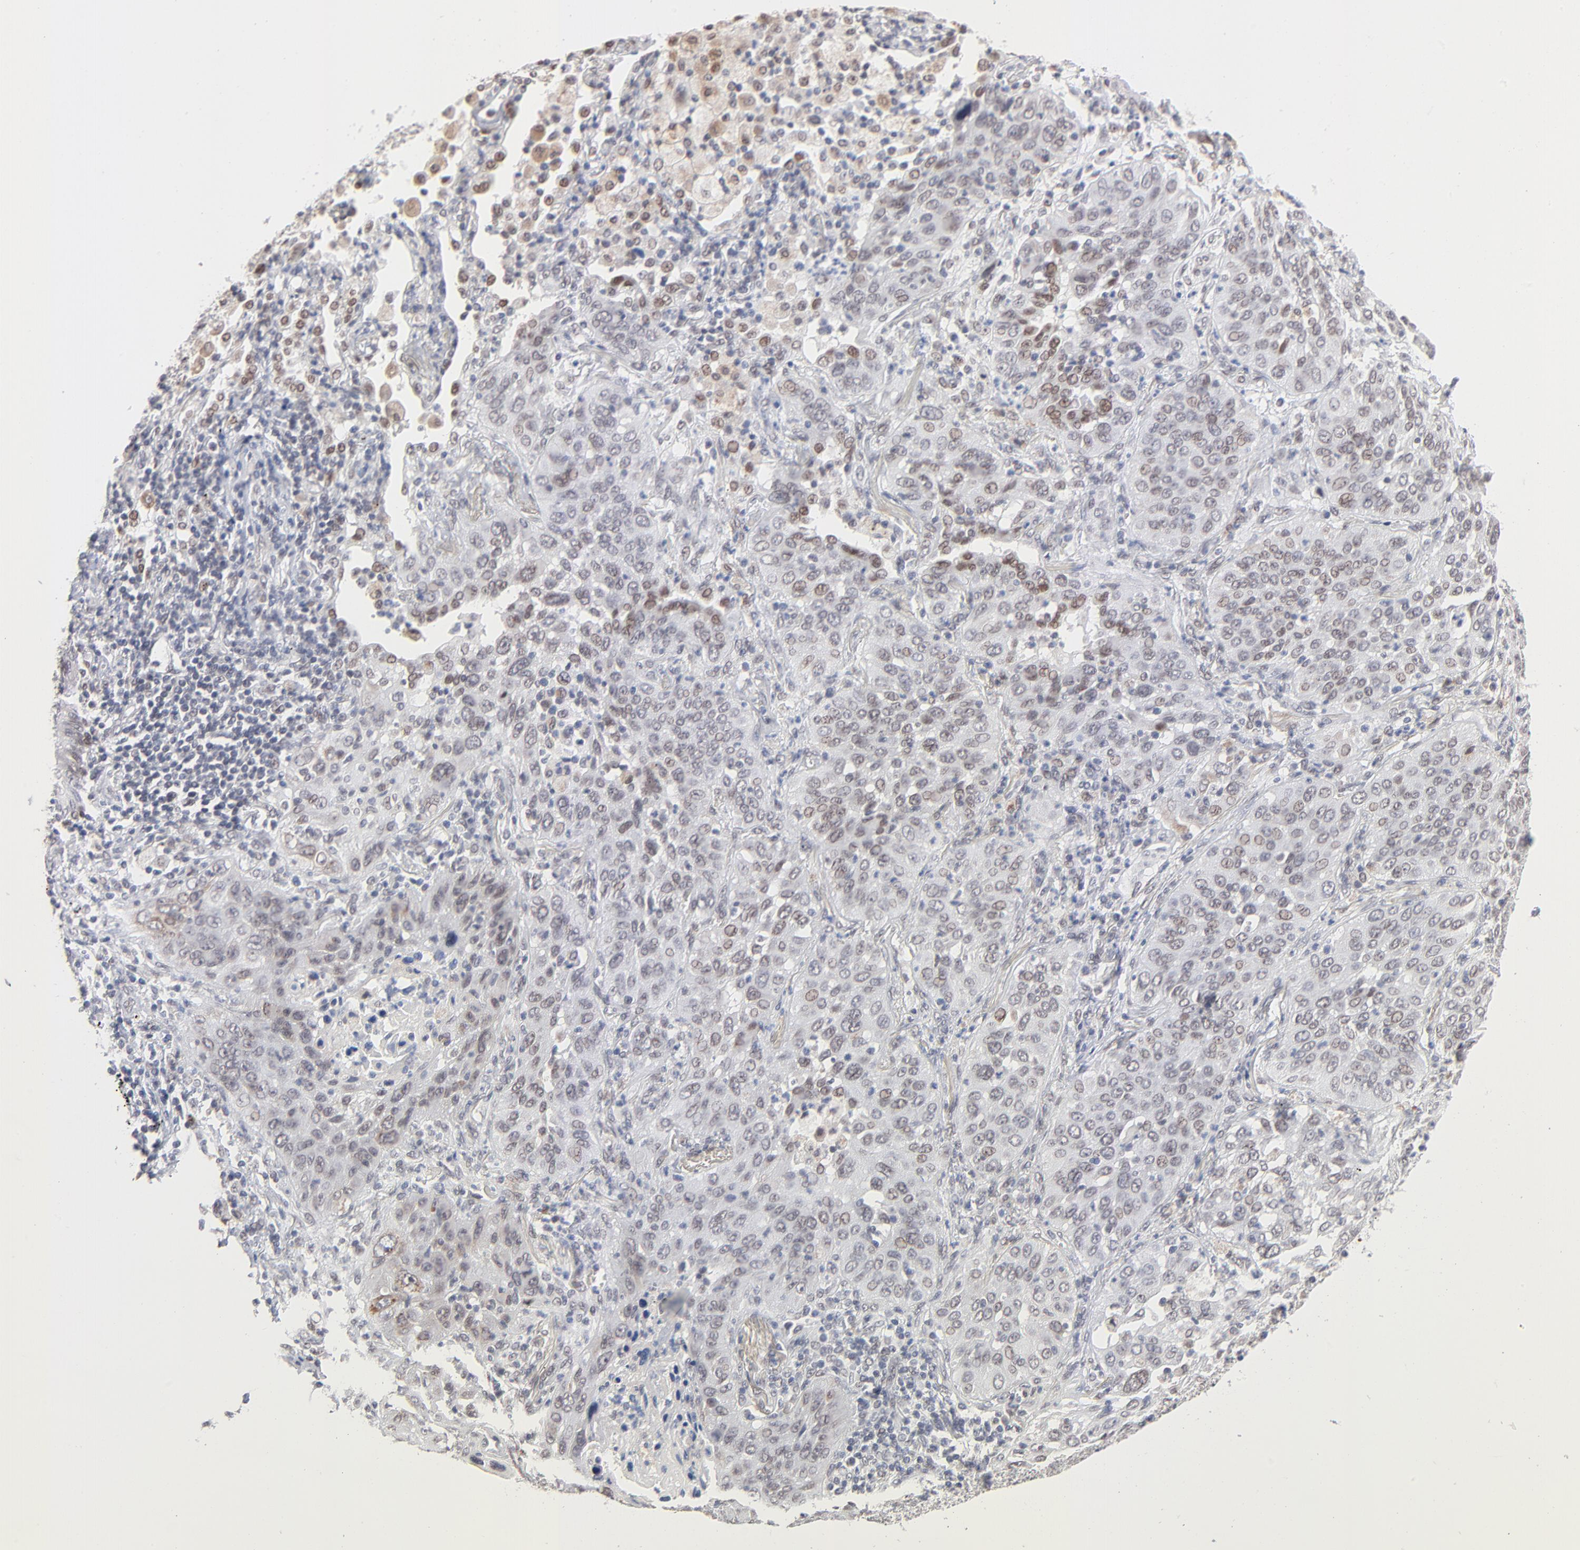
{"staining": {"intensity": "negative", "quantity": "none", "location": "none"}, "tissue": "lung cancer", "cell_type": "Tumor cells", "image_type": "cancer", "snomed": [{"axis": "morphology", "description": "Squamous cell carcinoma, NOS"}, {"axis": "topography", "description": "Lung"}], "caption": "An IHC photomicrograph of lung squamous cell carcinoma is shown. There is no staining in tumor cells of lung squamous cell carcinoma.", "gene": "MBIP", "patient": {"sex": "female", "age": 67}}